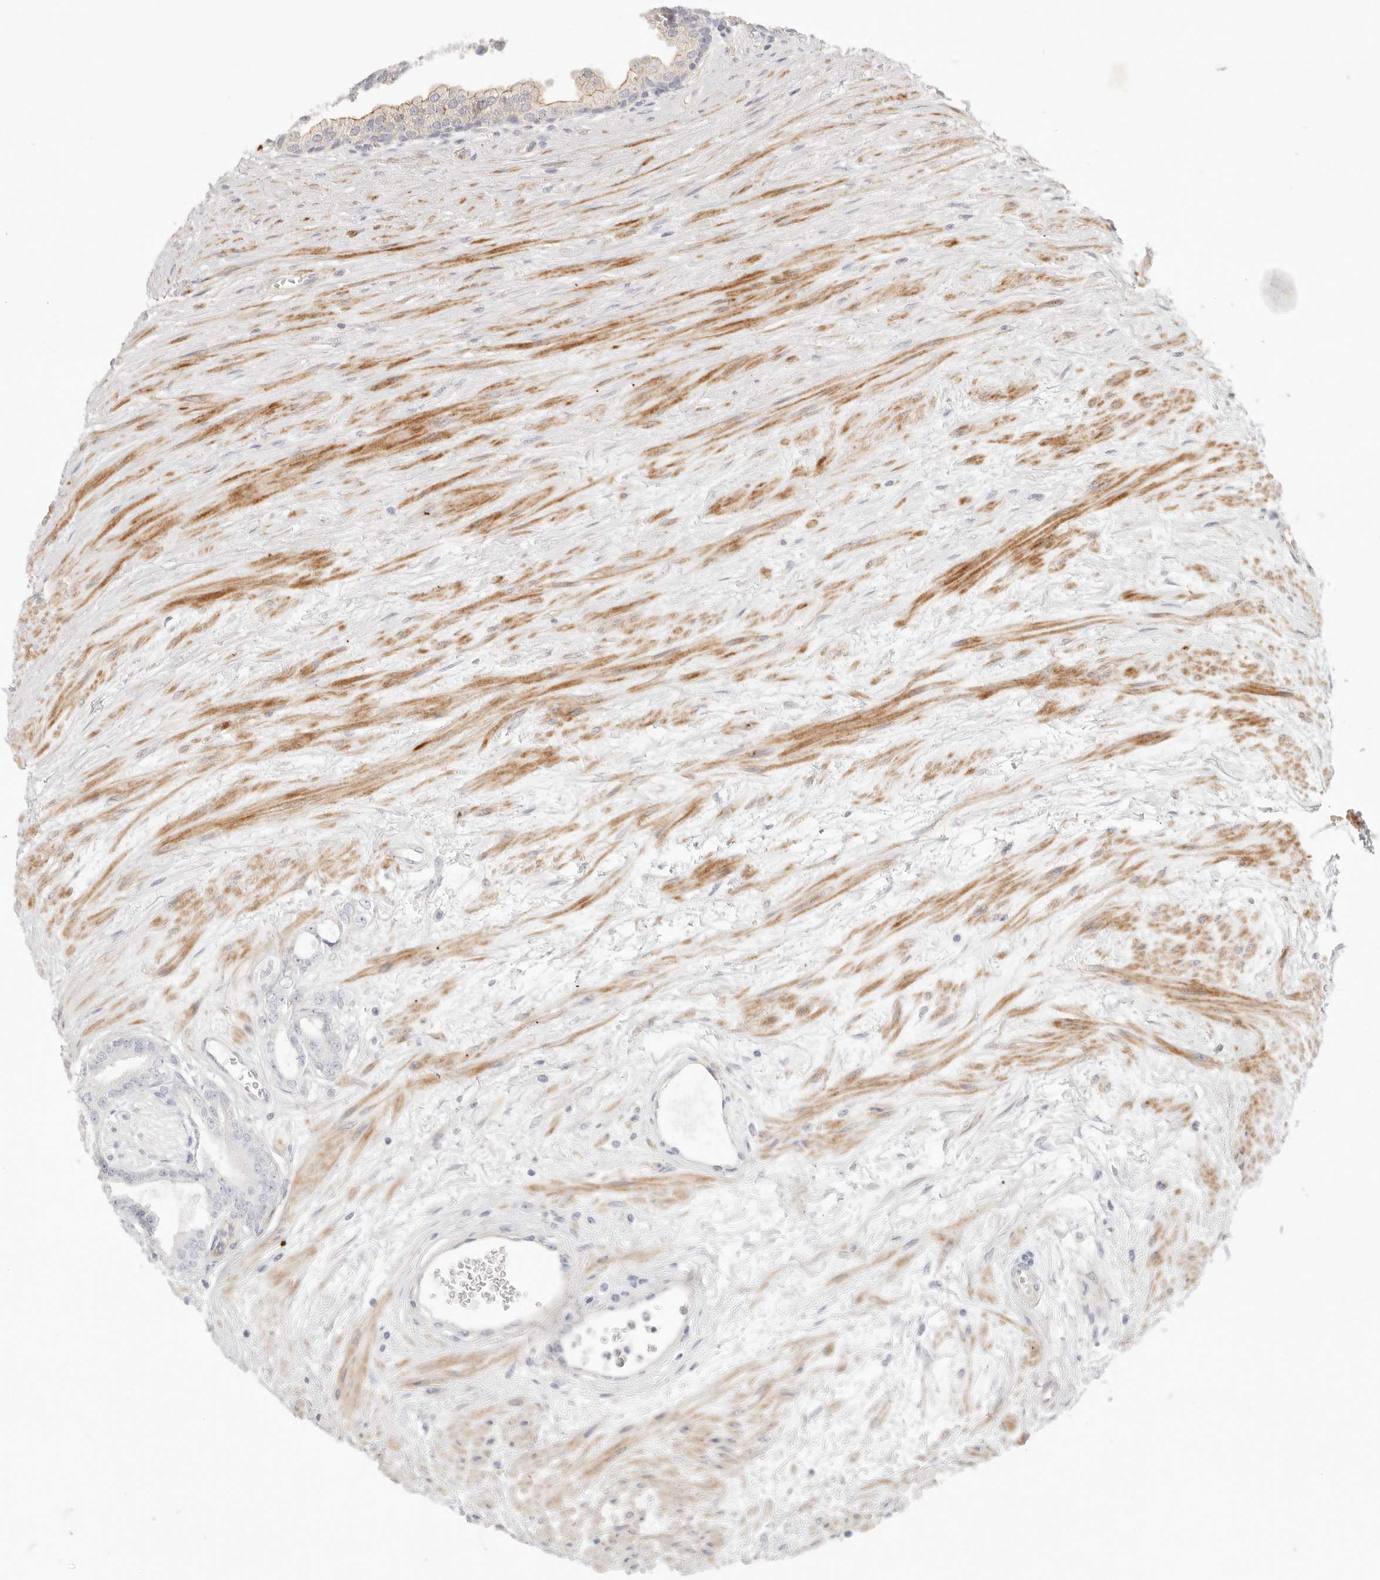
{"staining": {"intensity": "negative", "quantity": "none", "location": "none"}, "tissue": "prostate cancer", "cell_type": "Tumor cells", "image_type": "cancer", "snomed": [{"axis": "morphology", "description": "Adenocarcinoma, Low grade"}, {"axis": "topography", "description": "Prostate"}], "caption": "This image is of prostate cancer (low-grade adenocarcinoma) stained with immunohistochemistry (IHC) to label a protein in brown with the nuclei are counter-stained blue. There is no staining in tumor cells. (DAB (3,3'-diaminobenzidine) immunohistochemistry (IHC), high magnification).", "gene": "IL1R2", "patient": {"sex": "male", "age": 60}}